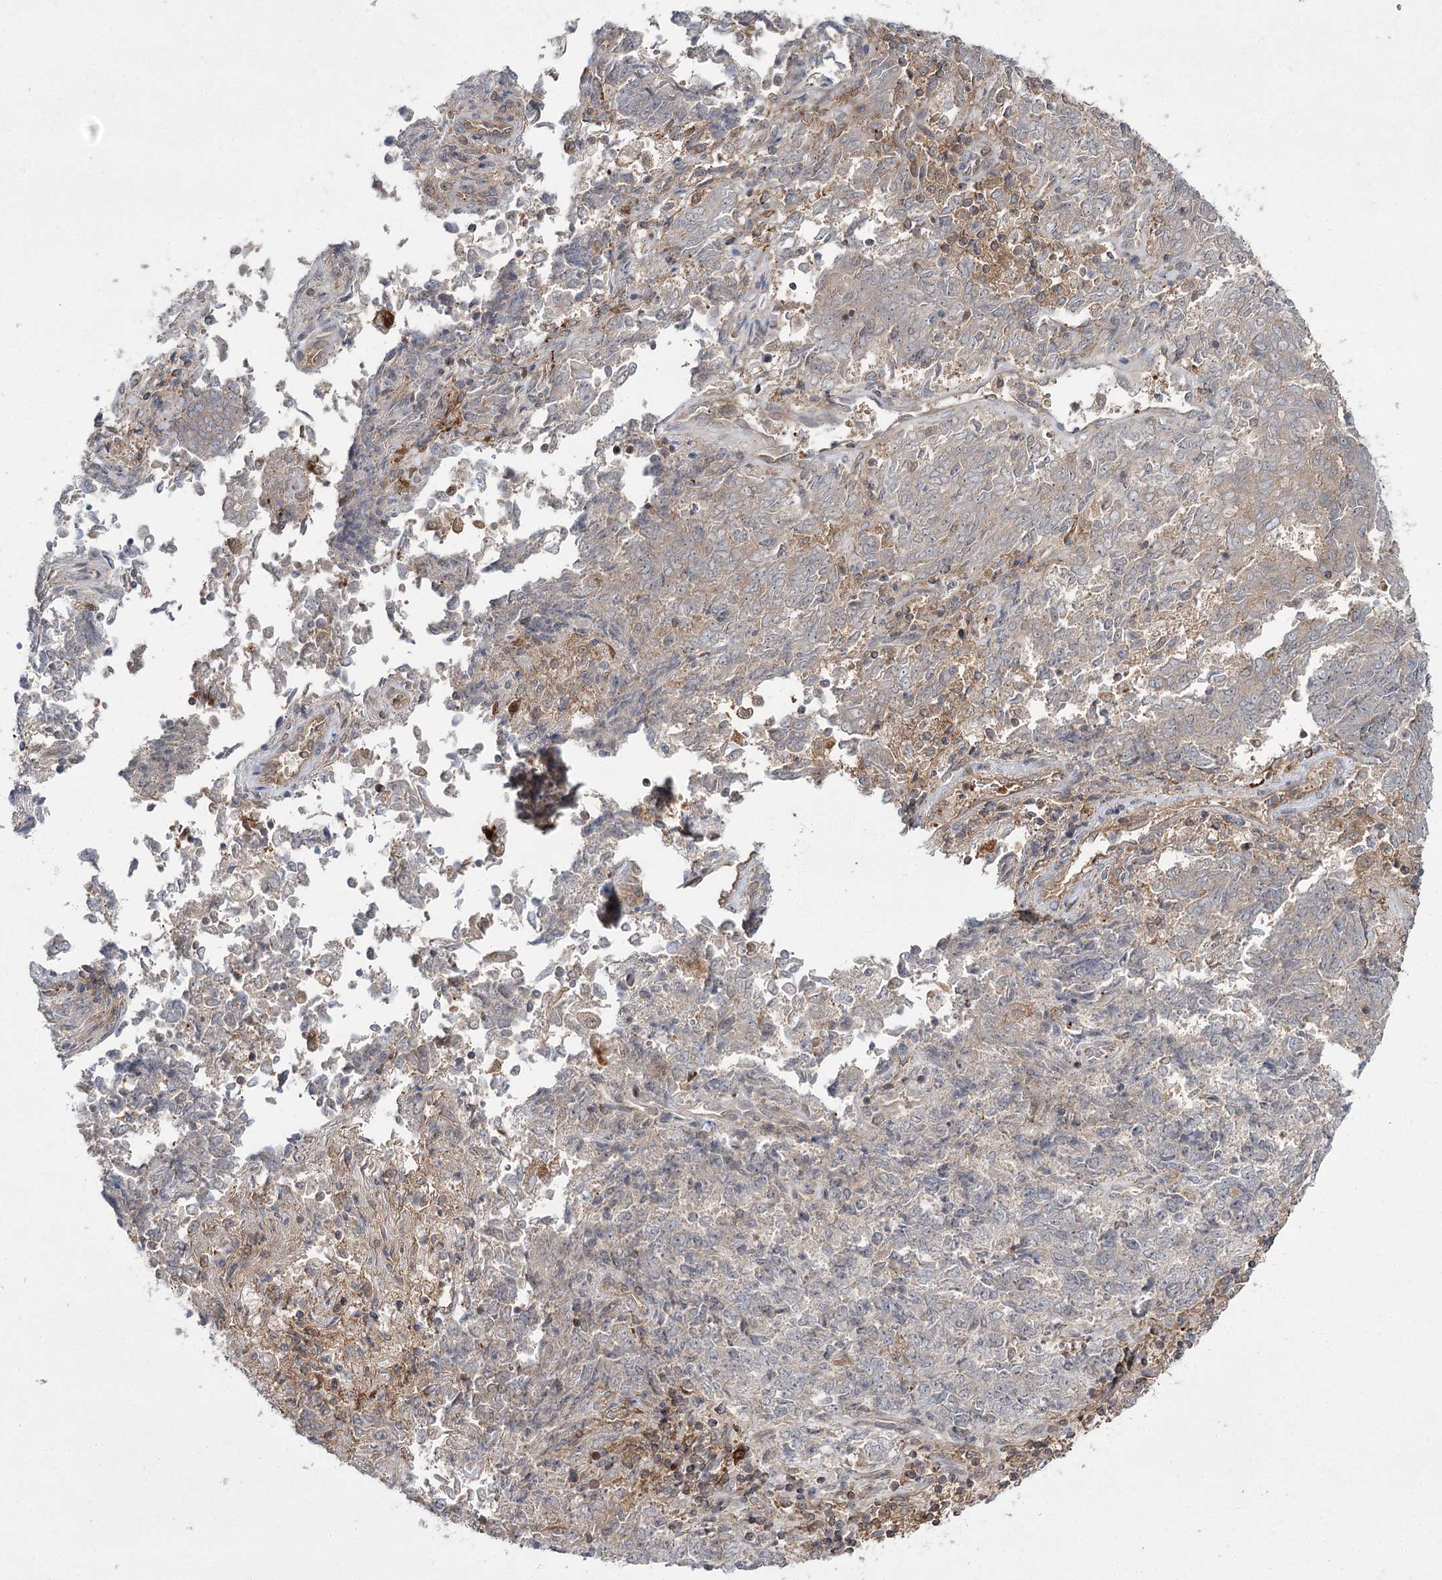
{"staining": {"intensity": "moderate", "quantity": "<25%", "location": "cytoplasmic/membranous"}, "tissue": "endometrial cancer", "cell_type": "Tumor cells", "image_type": "cancer", "snomed": [{"axis": "morphology", "description": "Adenocarcinoma, NOS"}, {"axis": "topography", "description": "Endometrium"}], "caption": "A low amount of moderate cytoplasmic/membranous staining is appreciated in about <25% of tumor cells in endometrial cancer (adenocarcinoma) tissue.", "gene": "WDR44", "patient": {"sex": "female", "age": 80}}